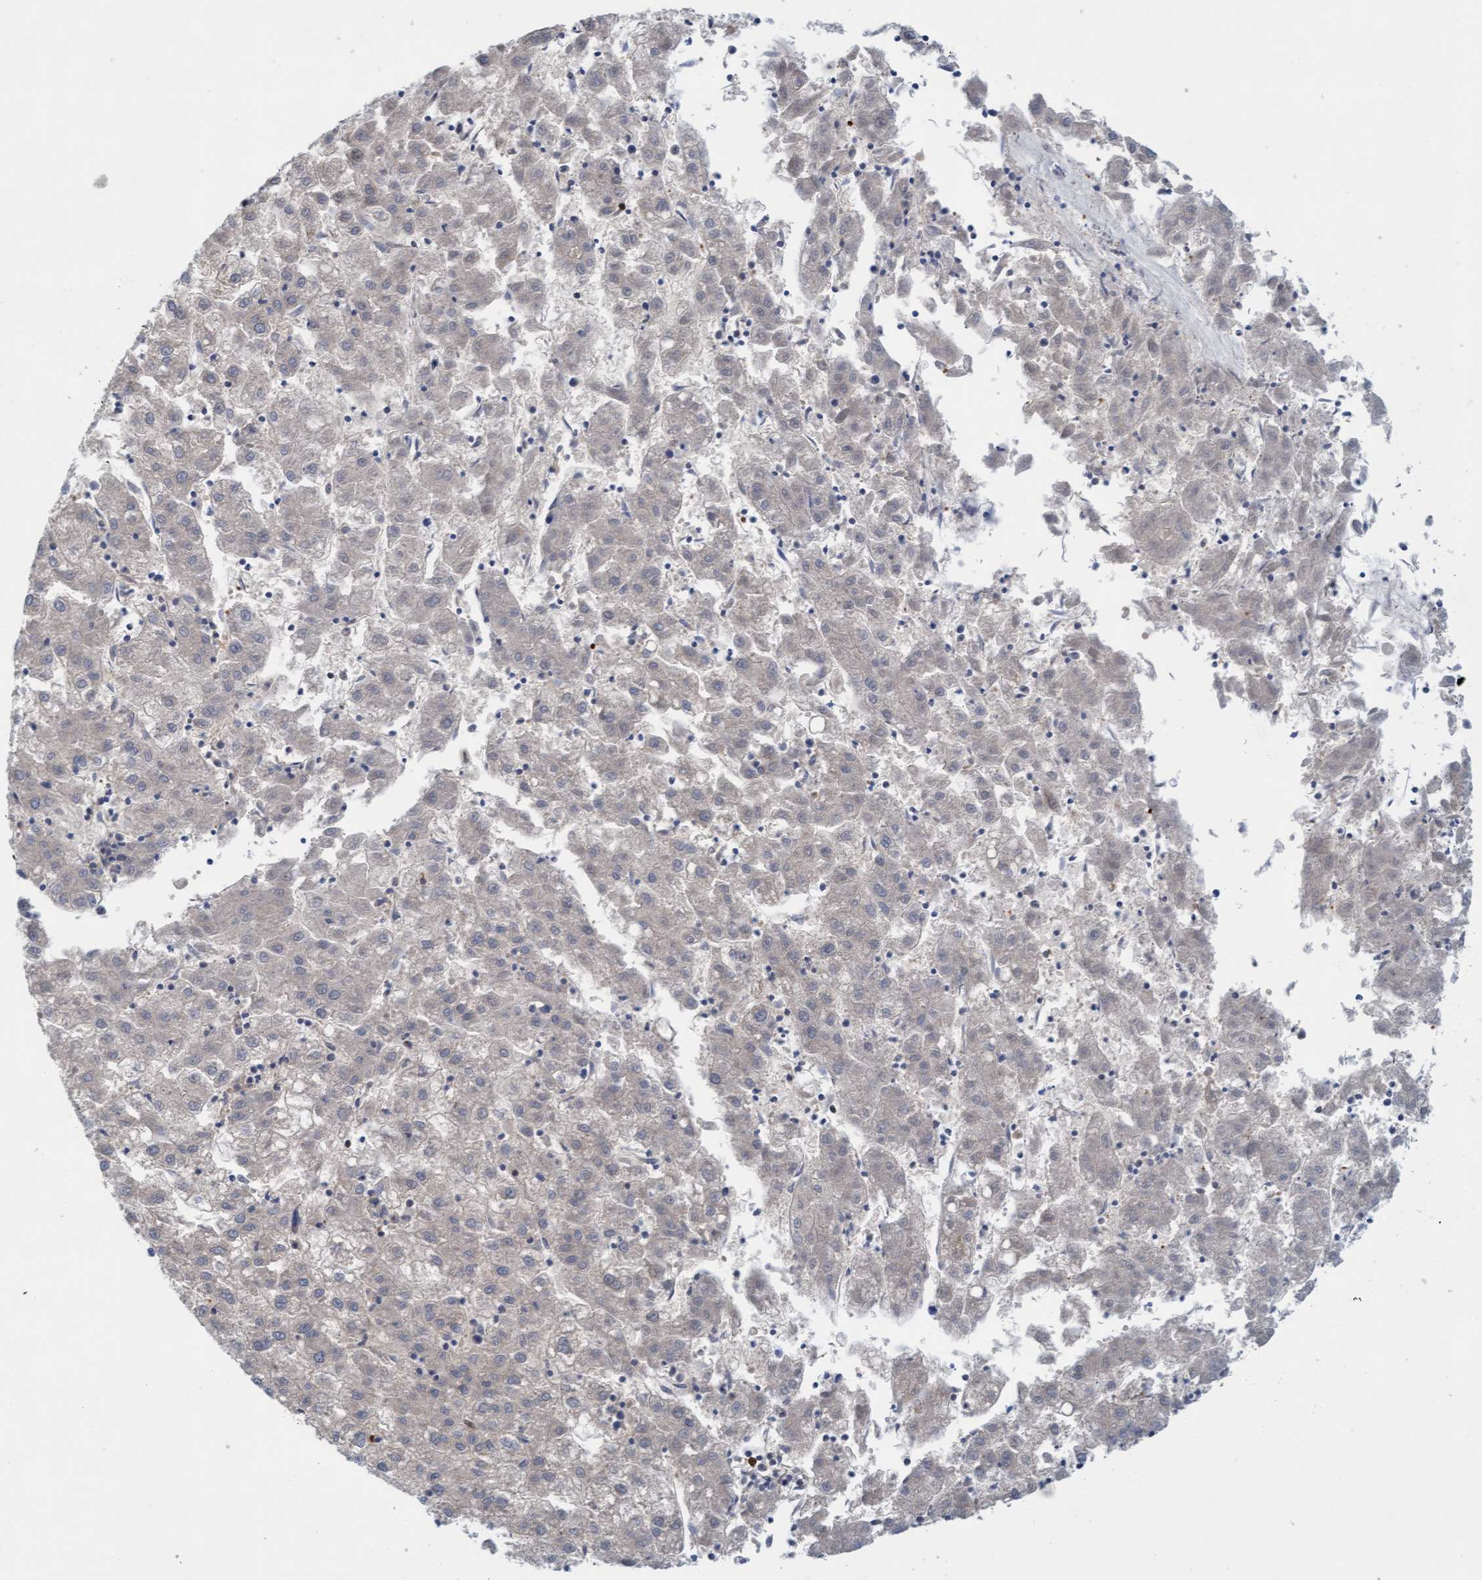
{"staining": {"intensity": "negative", "quantity": "none", "location": "none"}, "tissue": "liver cancer", "cell_type": "Tumor cells", "image_type": "cancer", "snomed": [{"axis": "morphology", "description": "Carcinoma, Hepatocellular, NOS"}, {"axis": "topography", "description": "Liver"}], "caption": "The micrograph demonstrates no staining of tumor cells in liver cancer (hepatocellular carcinoma).", "gene": "KLHL25", "patient": {"sex": "male", "age": 72}}